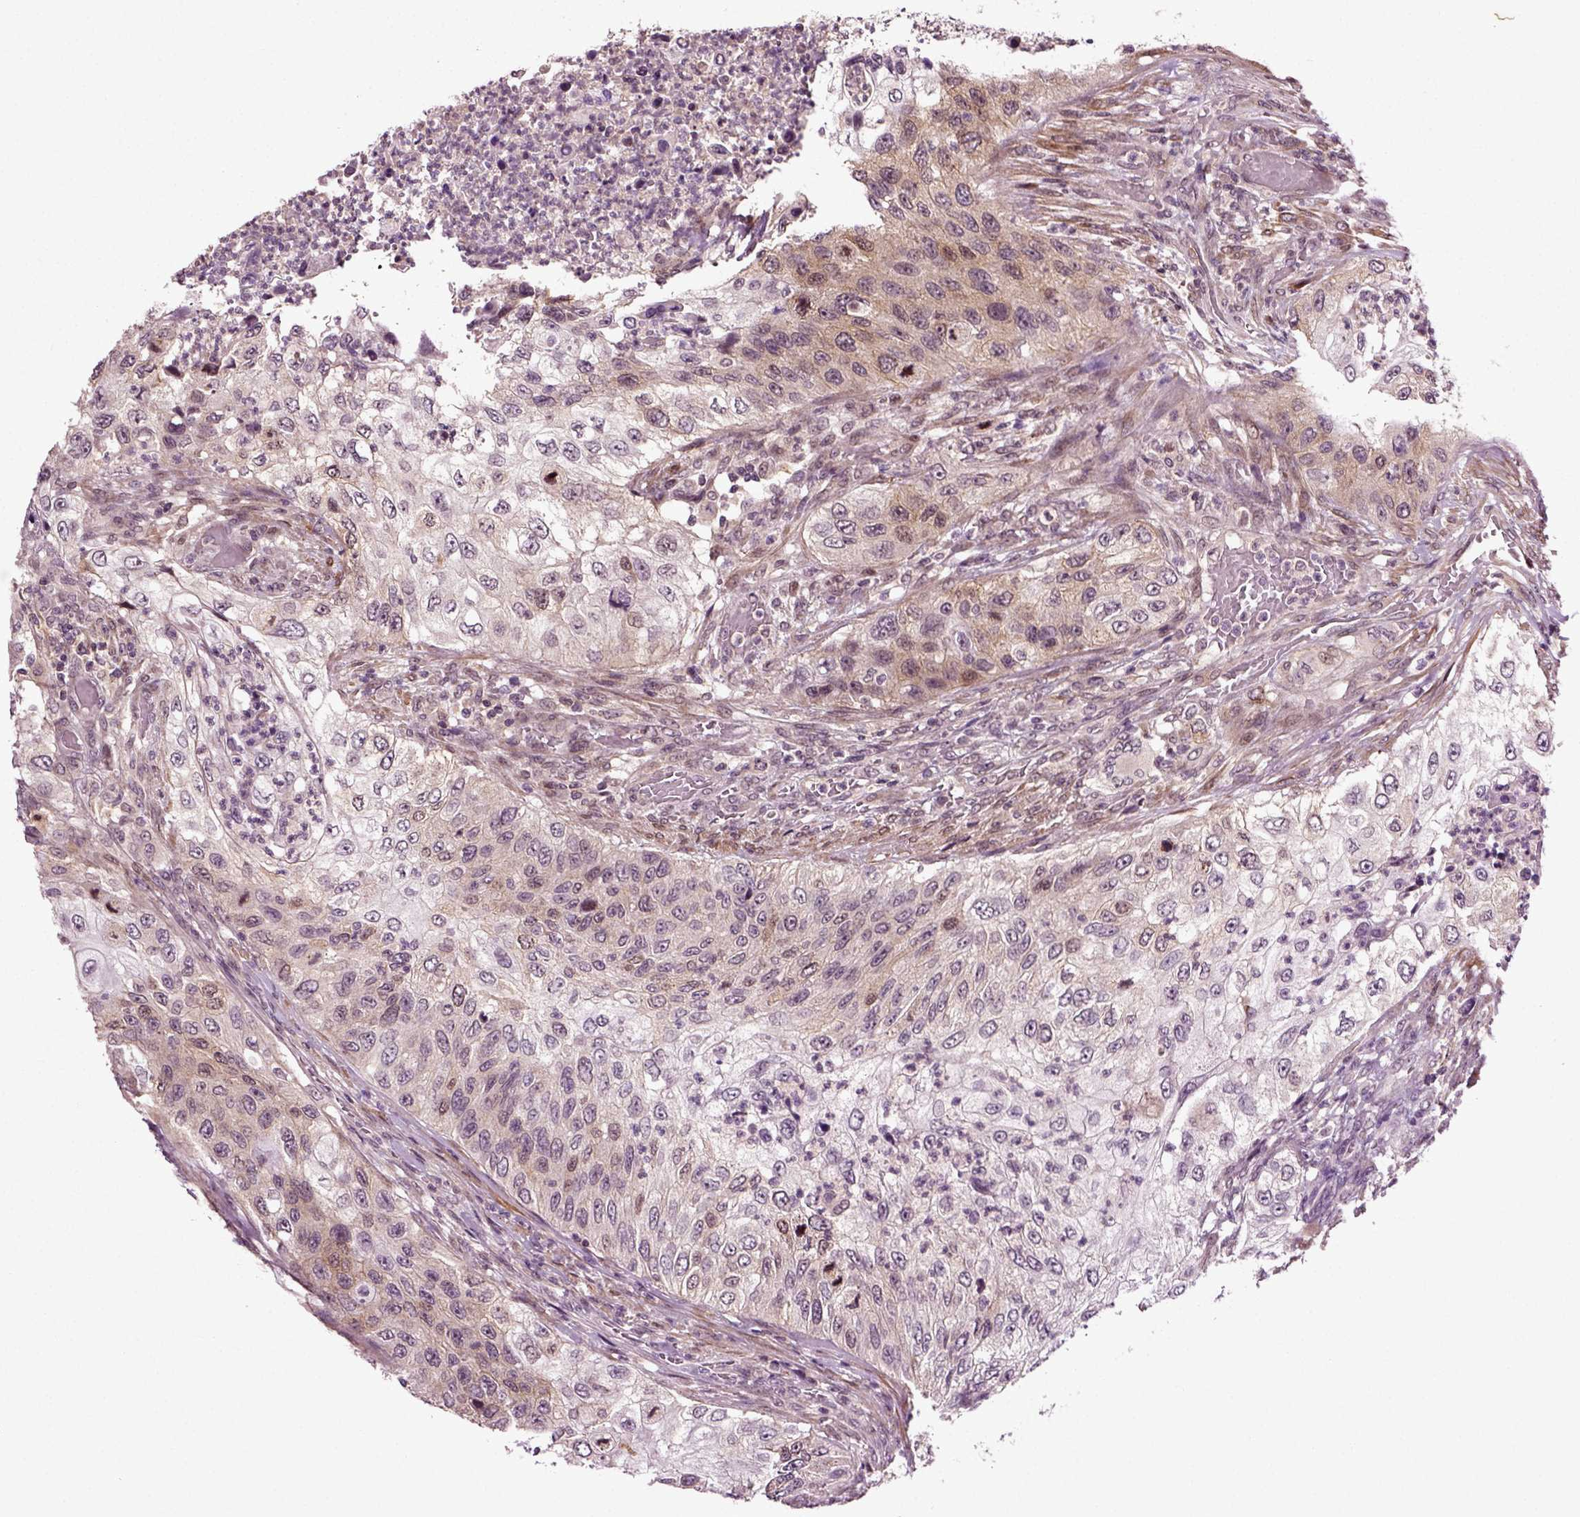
{"staining": {"intensity": "weak", "quantity": "<25%", "location": "cytoplasmic/membranous"}, "tissue": "urothelial cancer", "cell_type": "Tumor cells", "image_type": "cancer", "snomed": [{"axis": "morphology", "description": "Urothelial carcinoma, High grade"}, {"axis": "topography", "description": "Urinary bladder"}], "caption": "The immunohistochemistry (IHC) image has no significant positivity in tumor cells of urothelial cancer tissue.", "gene": "KNSTRN", "patient": {"sex": "female", "age": 60}}